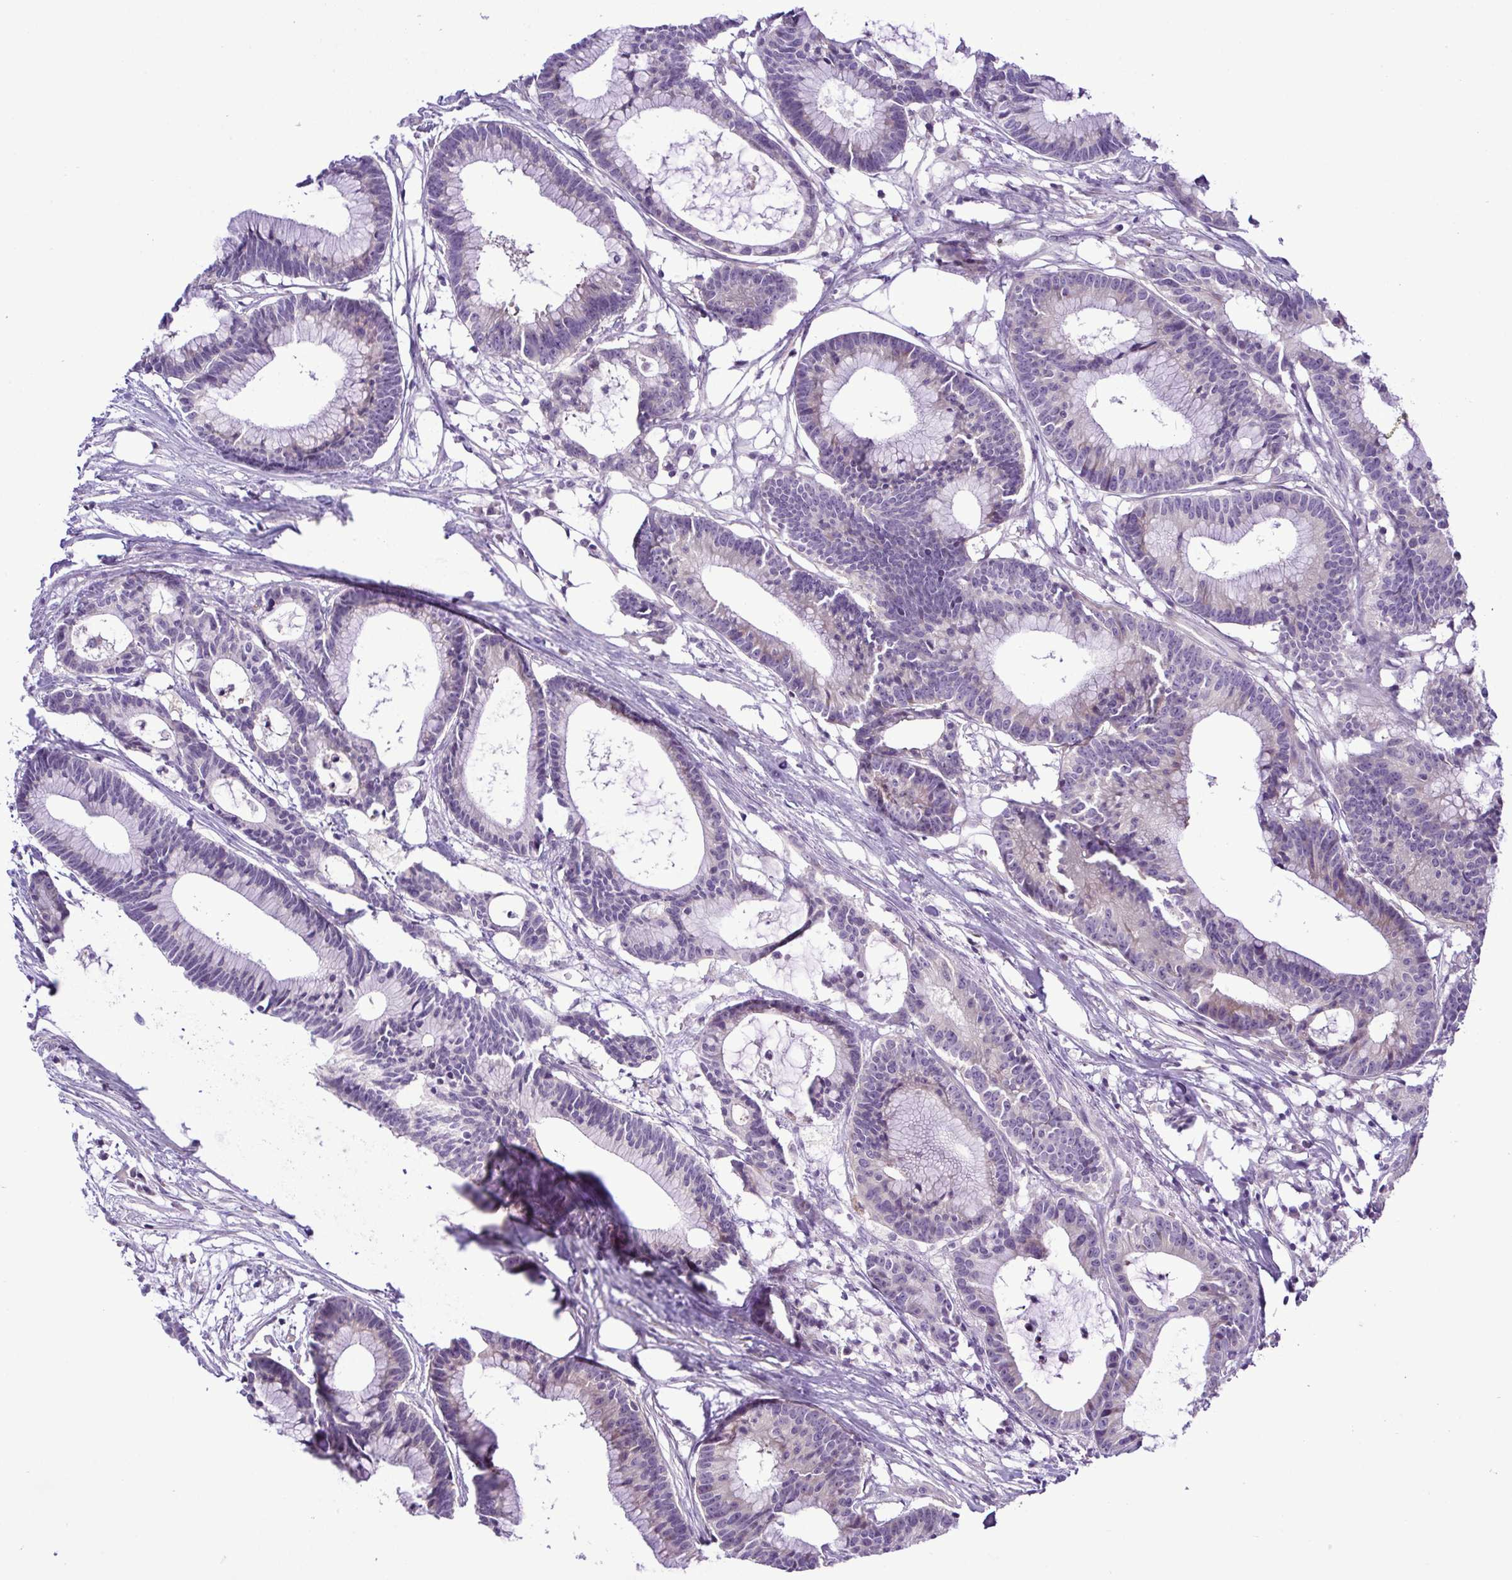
{"staining": {"intensity": "negative", "quantity": "none", "location": "none"}, "tissue": "colorectal cancer", "cell_type": "Tumor cells", "image_type": "cancer", "snomed": [{"axis": "morphology", "description": "Adenocarcinoma, NOS"}, {"axis": "topography", "description": "Colon"}], "caption": "Immunohistochemistry image of neoplastic tissue: human colorectal cancer stained with DAB (3,3'-diaminobenzidine) displays no significant protein positivity in tumor cells.", "gene": "SYNPO2L", "patient": {"sex": "female", "age": 78}}